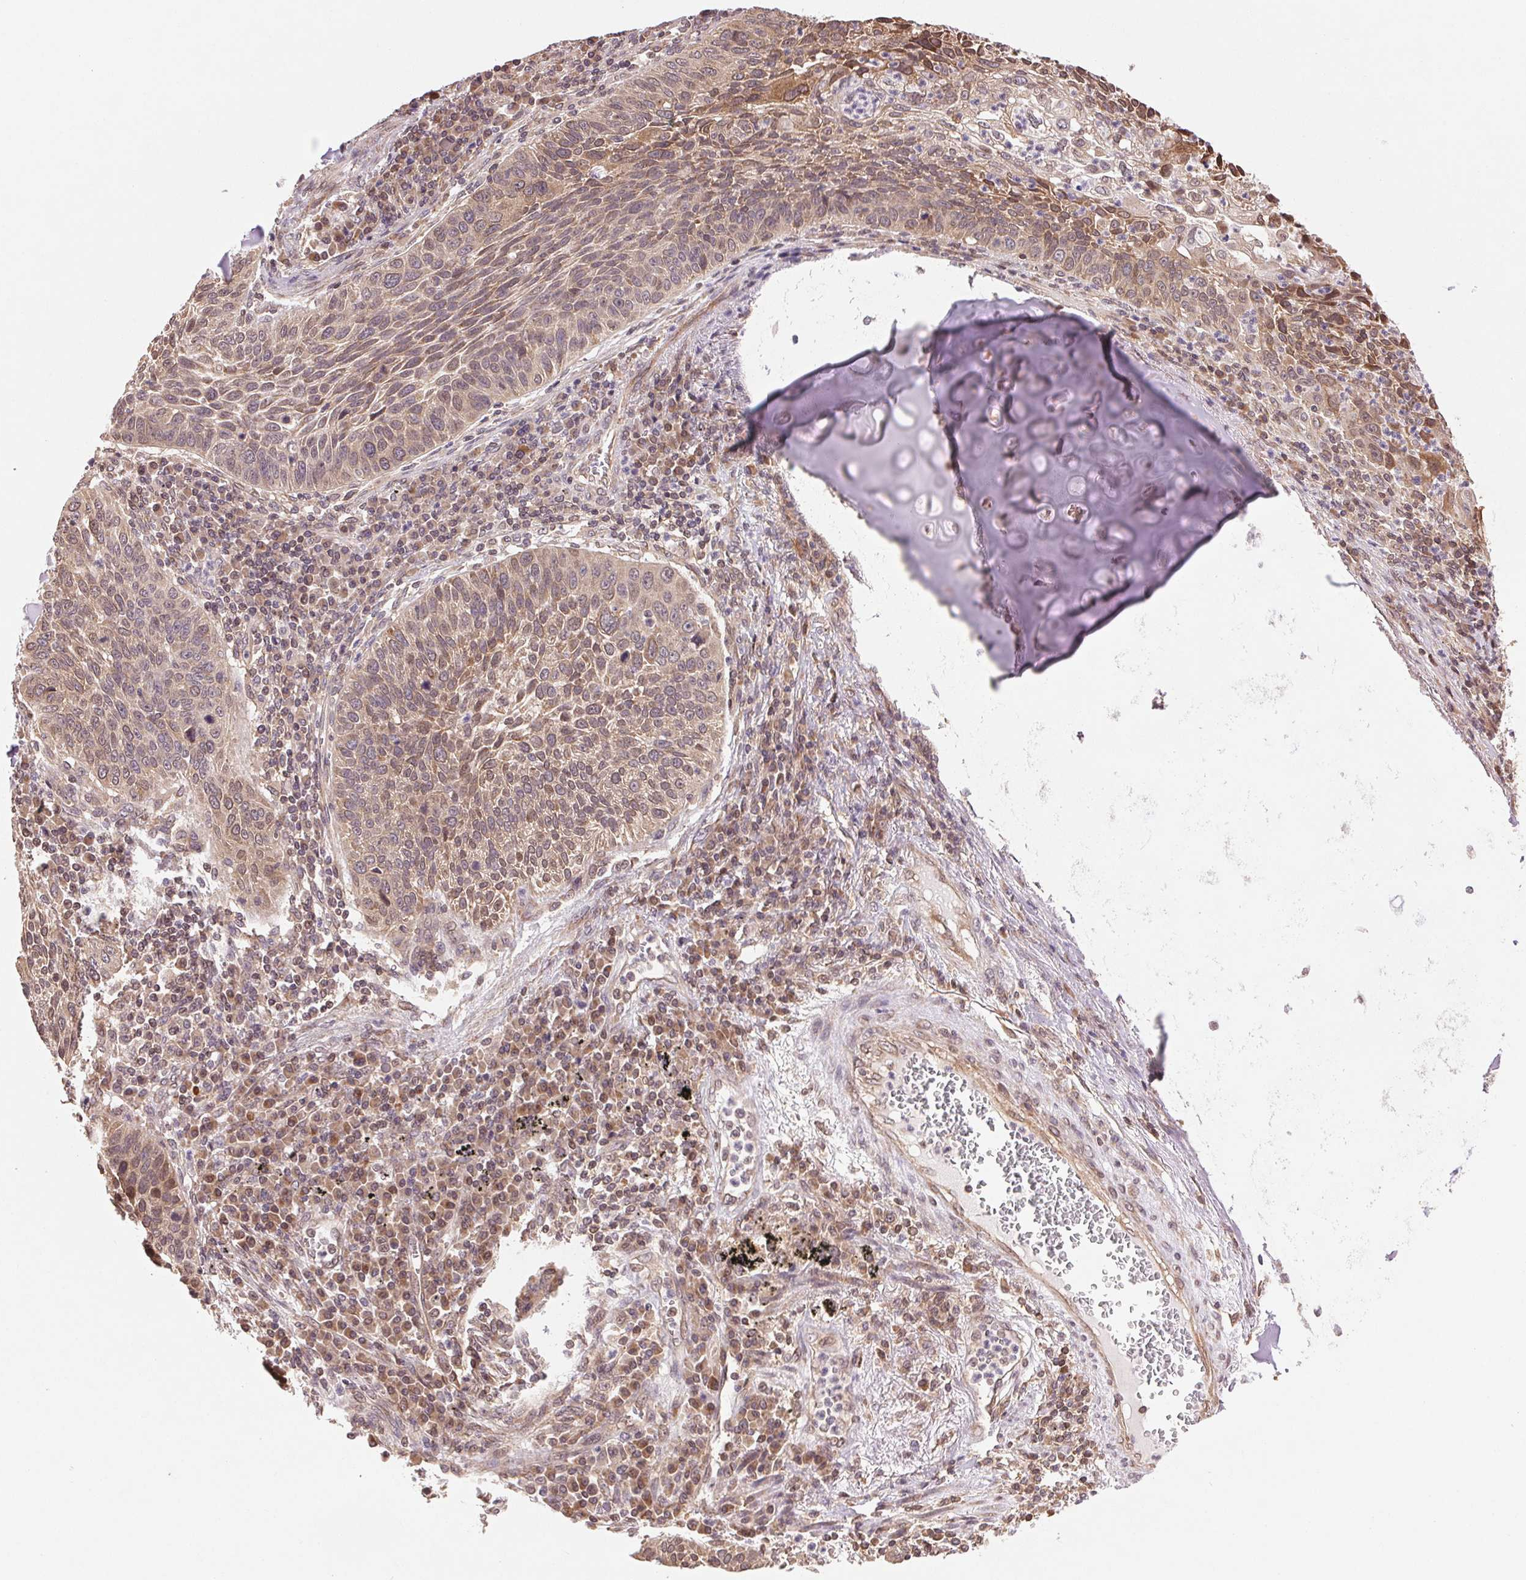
{"staining": {"intensity": "weak", "quantity": ">75%", "location": "cytoplasmic/membranous"}, "tissue": "lung cancer", "cell_type": "Tumor cells", "image_type": "cancer", "snomed": [{"axis": "morphology", "description": "Squamous cell carcinoma, NOS"}, {"axis": "morphology", "description": "Squamous cell carcinoma, metastatic, NOS"}, {"axis": "topography", "description": "Lung"}, {"axis": "topography", "description": "Pleura, NOS"}], "caption": "The immunohistochemical stain highlights weak cytoplasmic/membranous positivity in tumor cells of lung cancer tissue. Ihc stains the protein in brown and the nuclei are stained blue.", "gene": "BTF3L4", "patient": {"sex": "male", "age": 72}}